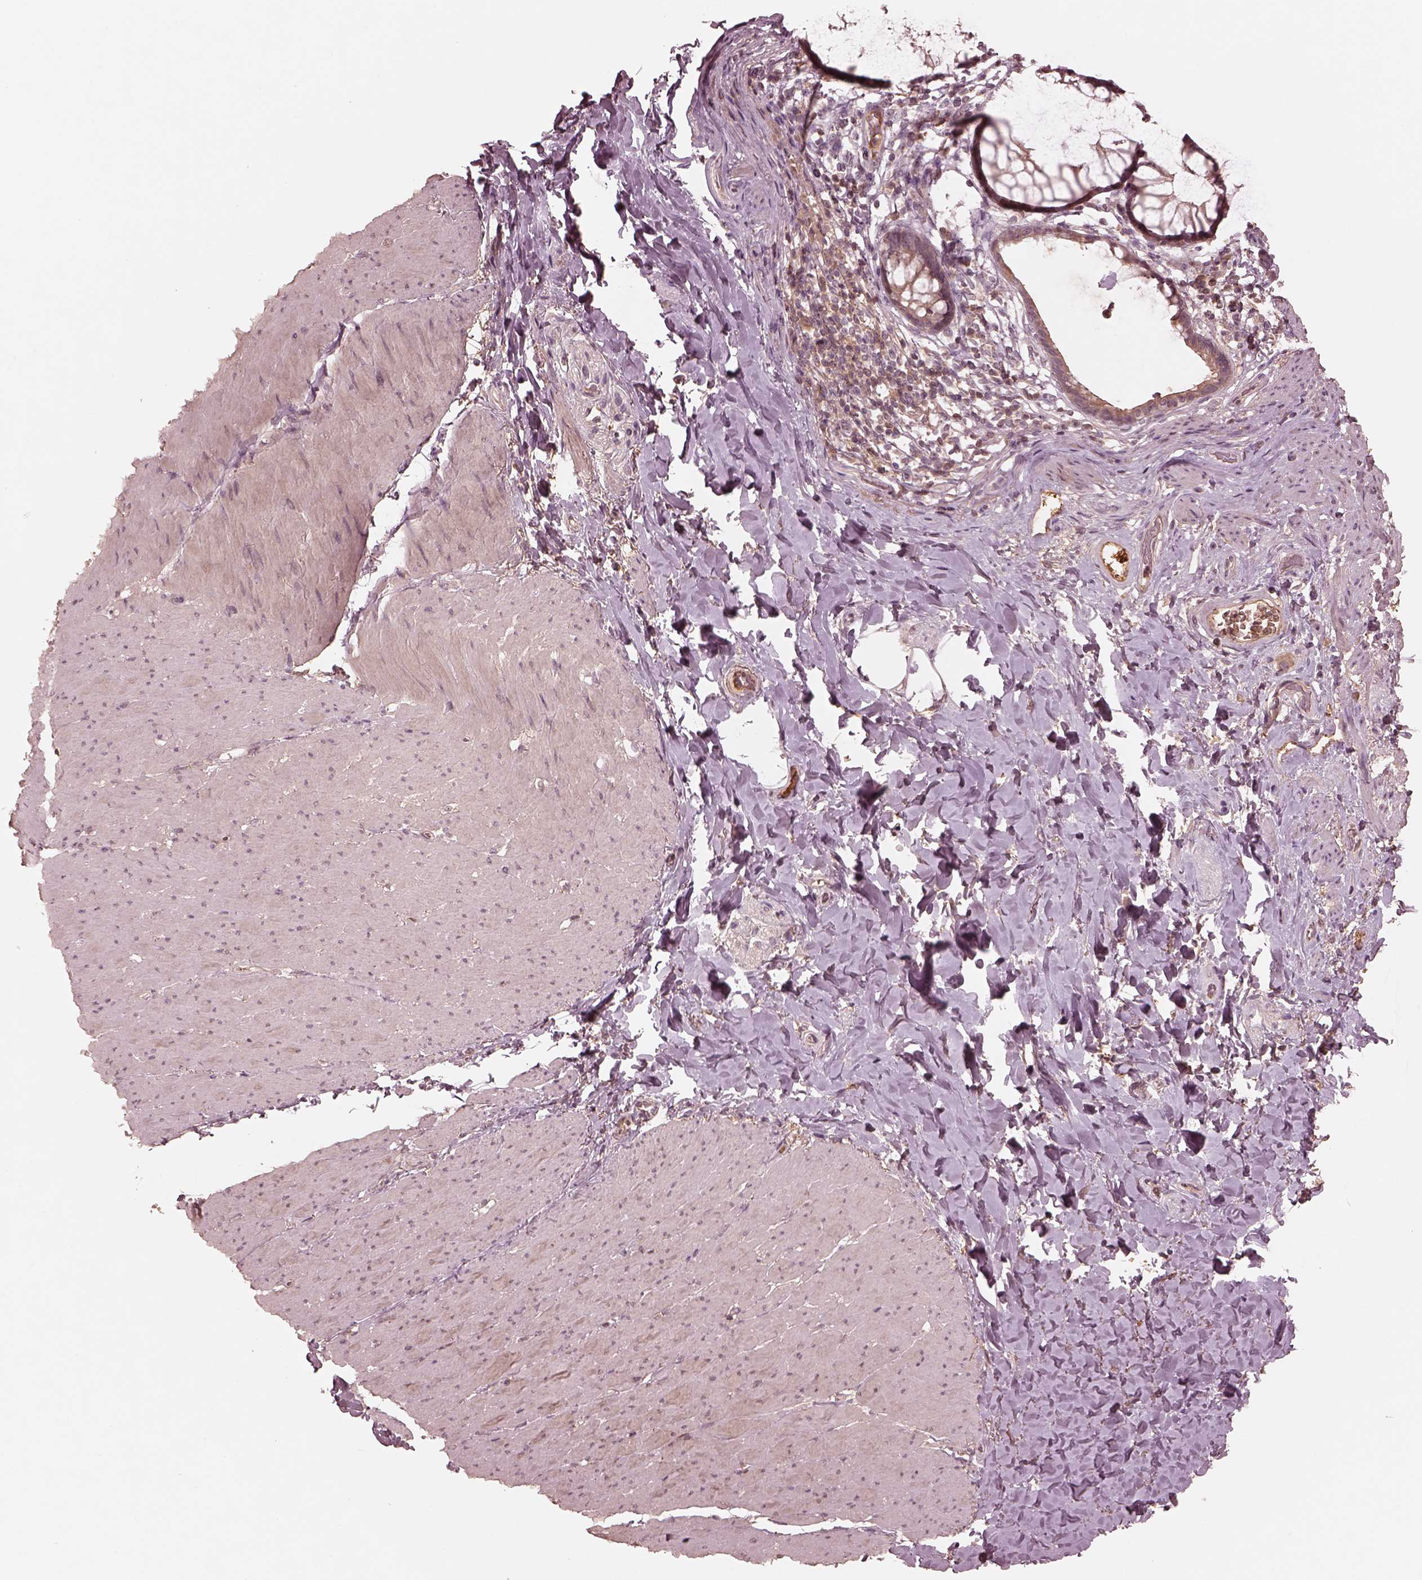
{"staining": {"intensity": "weak", "quantity": "<25%", "location": "cytoplasmic/membranous"}, "tissue": "smooth muscle", "cell_type": "Smooth muscle cells", "image_type": "normal", "snomed": [{"axis": "morphology", "description": "Normal tissue, NOS"}, {"axis": "topography", "description": "Smooth muscle"}, {"axis": "topography", "description": "Rectum"}], "caption": "Immunohistochemical staining of normal smooth muscle demonstrates no significant positivity in smooth muscle cells.", "gene": "TF", "patient": {"sex": "male", "age": 53}}